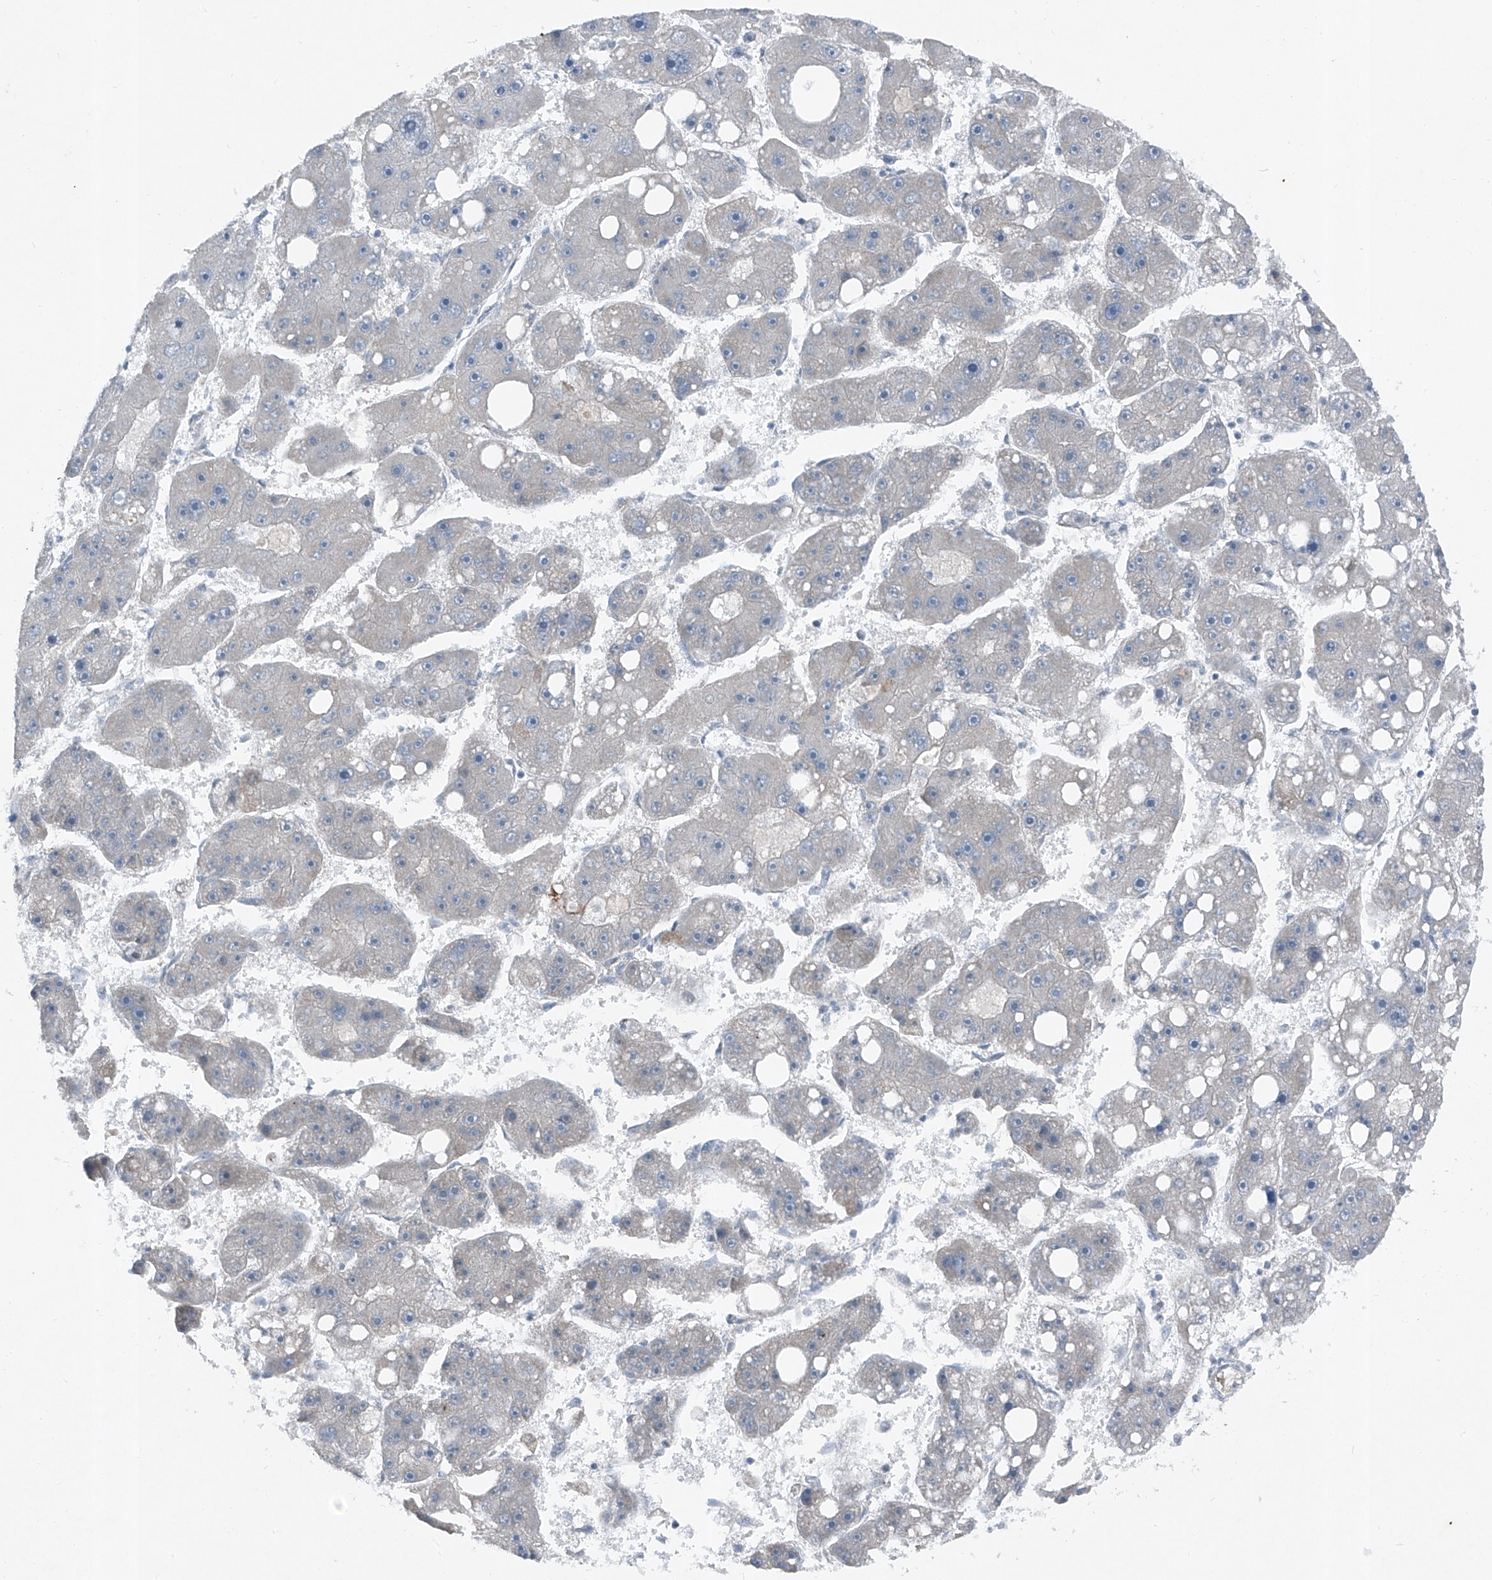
{"staining": {"intensity": "negative", "quantity": "none", "location": "none"}, "tissue": "liver cancer", "cell_type": "Tumor cells", "image_type": "cancer", "snomed": [{"axis": "morphology", "description": "Carcinoma, Hepatocellular, NOS"}, {"axis": "topography", "description": "Liver"}], "caption": "Liver cancer stained for a protein using IHC exhibits no positivity tumor cells.", "gene": "DYRK1B", "patient": {"sex": "female", "age": 61}}